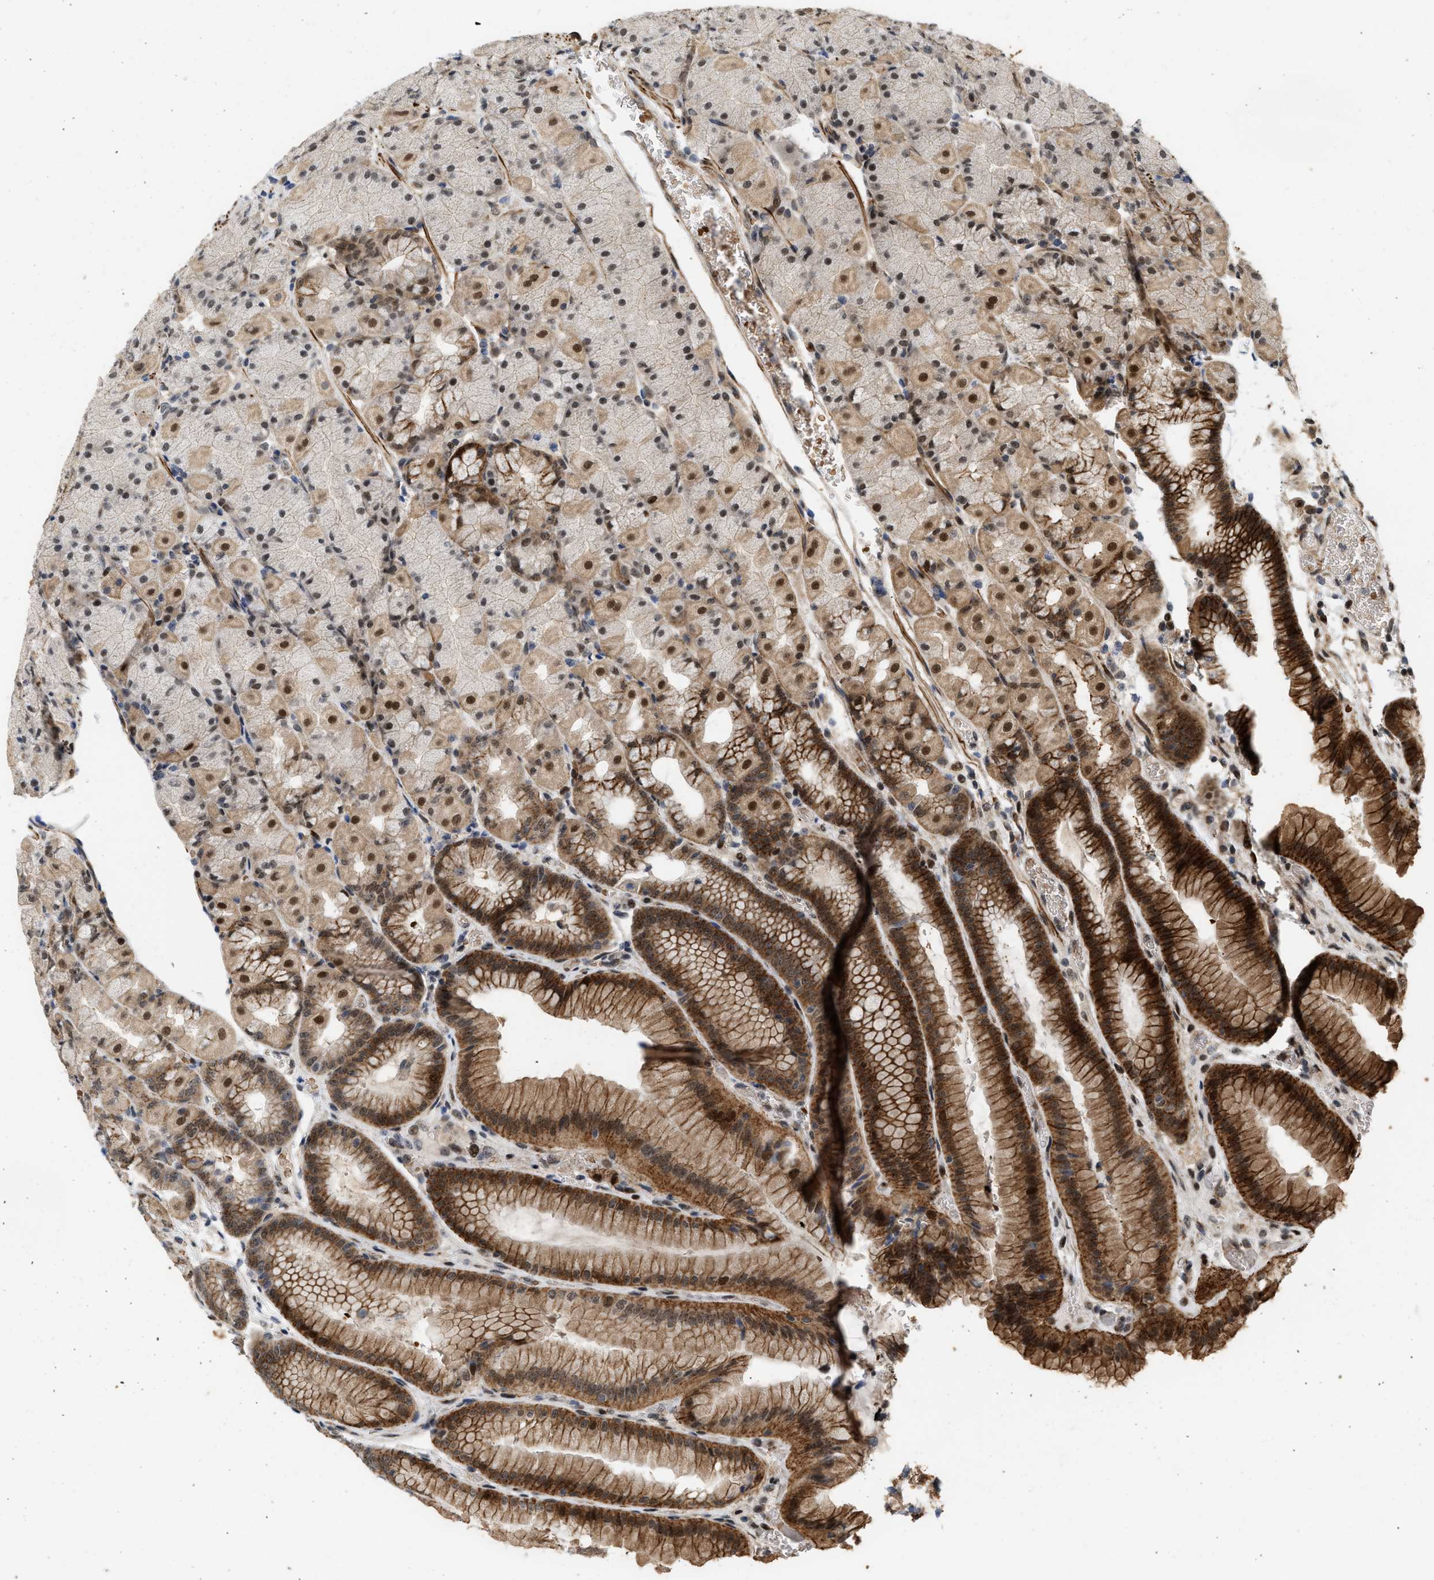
{"staining": {"intensity": "strong", "quantity": ">75%", "location": "cytoplasmic/membranous,nuclear"}, "tissue": "stomach", "cell_type": "Glandular cells", "image_type": "normal", "snomed": [{"axis": "morphology", "description": "Normal tissue, NOS"}, {"axis": "morphology", "description": "Carcinoid, malignant, NOS"}, {"axis": "topography", "description": "Stomach, upper"}], "caption": "Protein positivity by immunohistochemistry displays strong cytoplasmic/membranous,nuclear staining in approximately >75% of glandular cells in benign stomach.", "gene": "ANKRD11", "patient": {"sex": "male", "age": 39}}